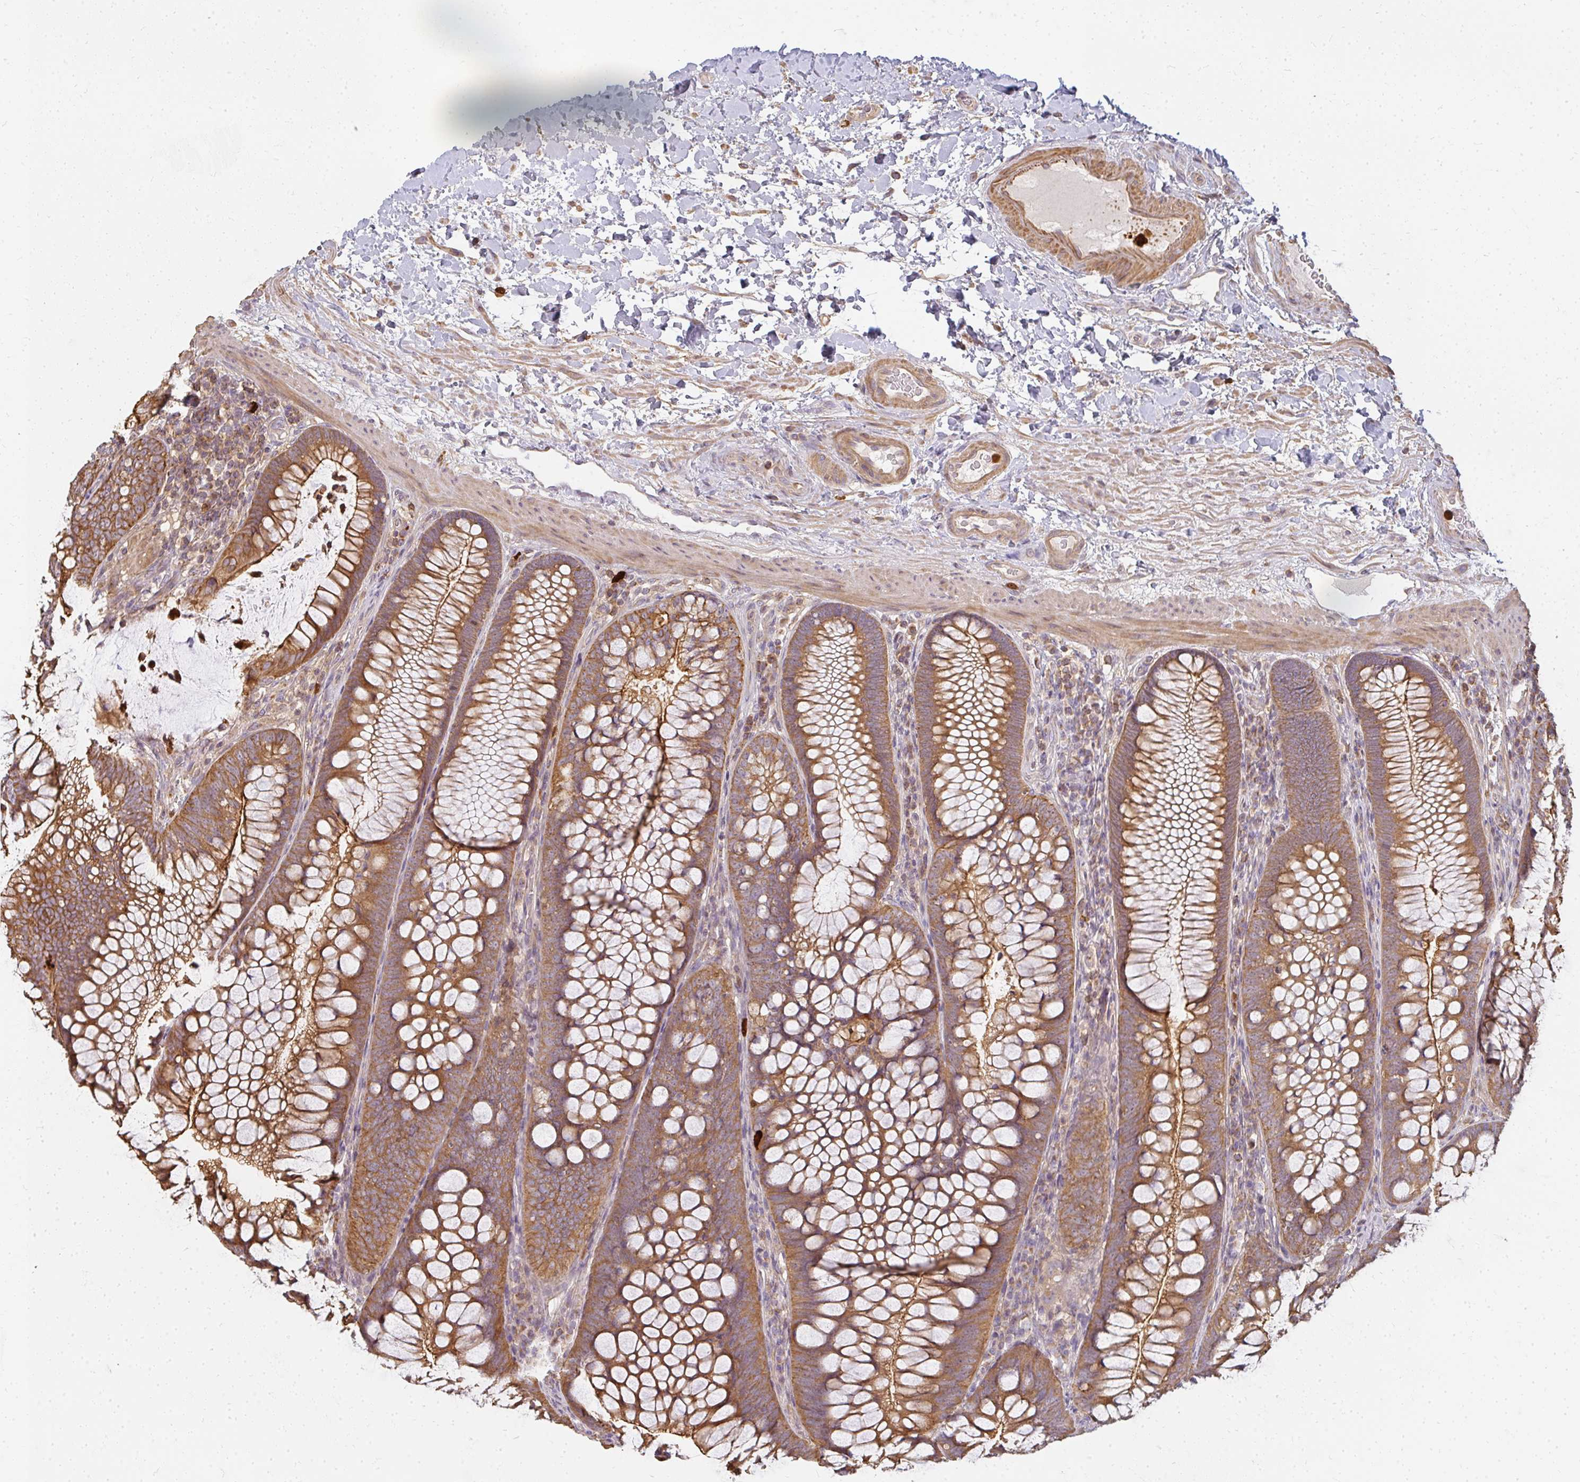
{"staining": {"intensity": "moderate", "quantity": ">75%", "location": "cytoplasmic/membranous"}, "tissue": "colon", "cell_type": "Endothelial cells", "image_type": "normal", "snomed": [{"axis": "morphology", "description": "Normal tissue, NOS"}, {"axis": "morphology", "description": "Adenoma, NOS"}, {"axis": "topography", "description": "Soft tissue"}, {"axis": "topography", "description": "Colon"}], "caption": "DAB immunohistochemical staining of benign colon displays moderate cytoplasmic/membranous protein expression in approximately >75% of endothelial cells. The protein is shown in brown color, while the nuclei are stained blue.", "gene": "CNTRL", "patient": {"sex": "male", "age": 47}}